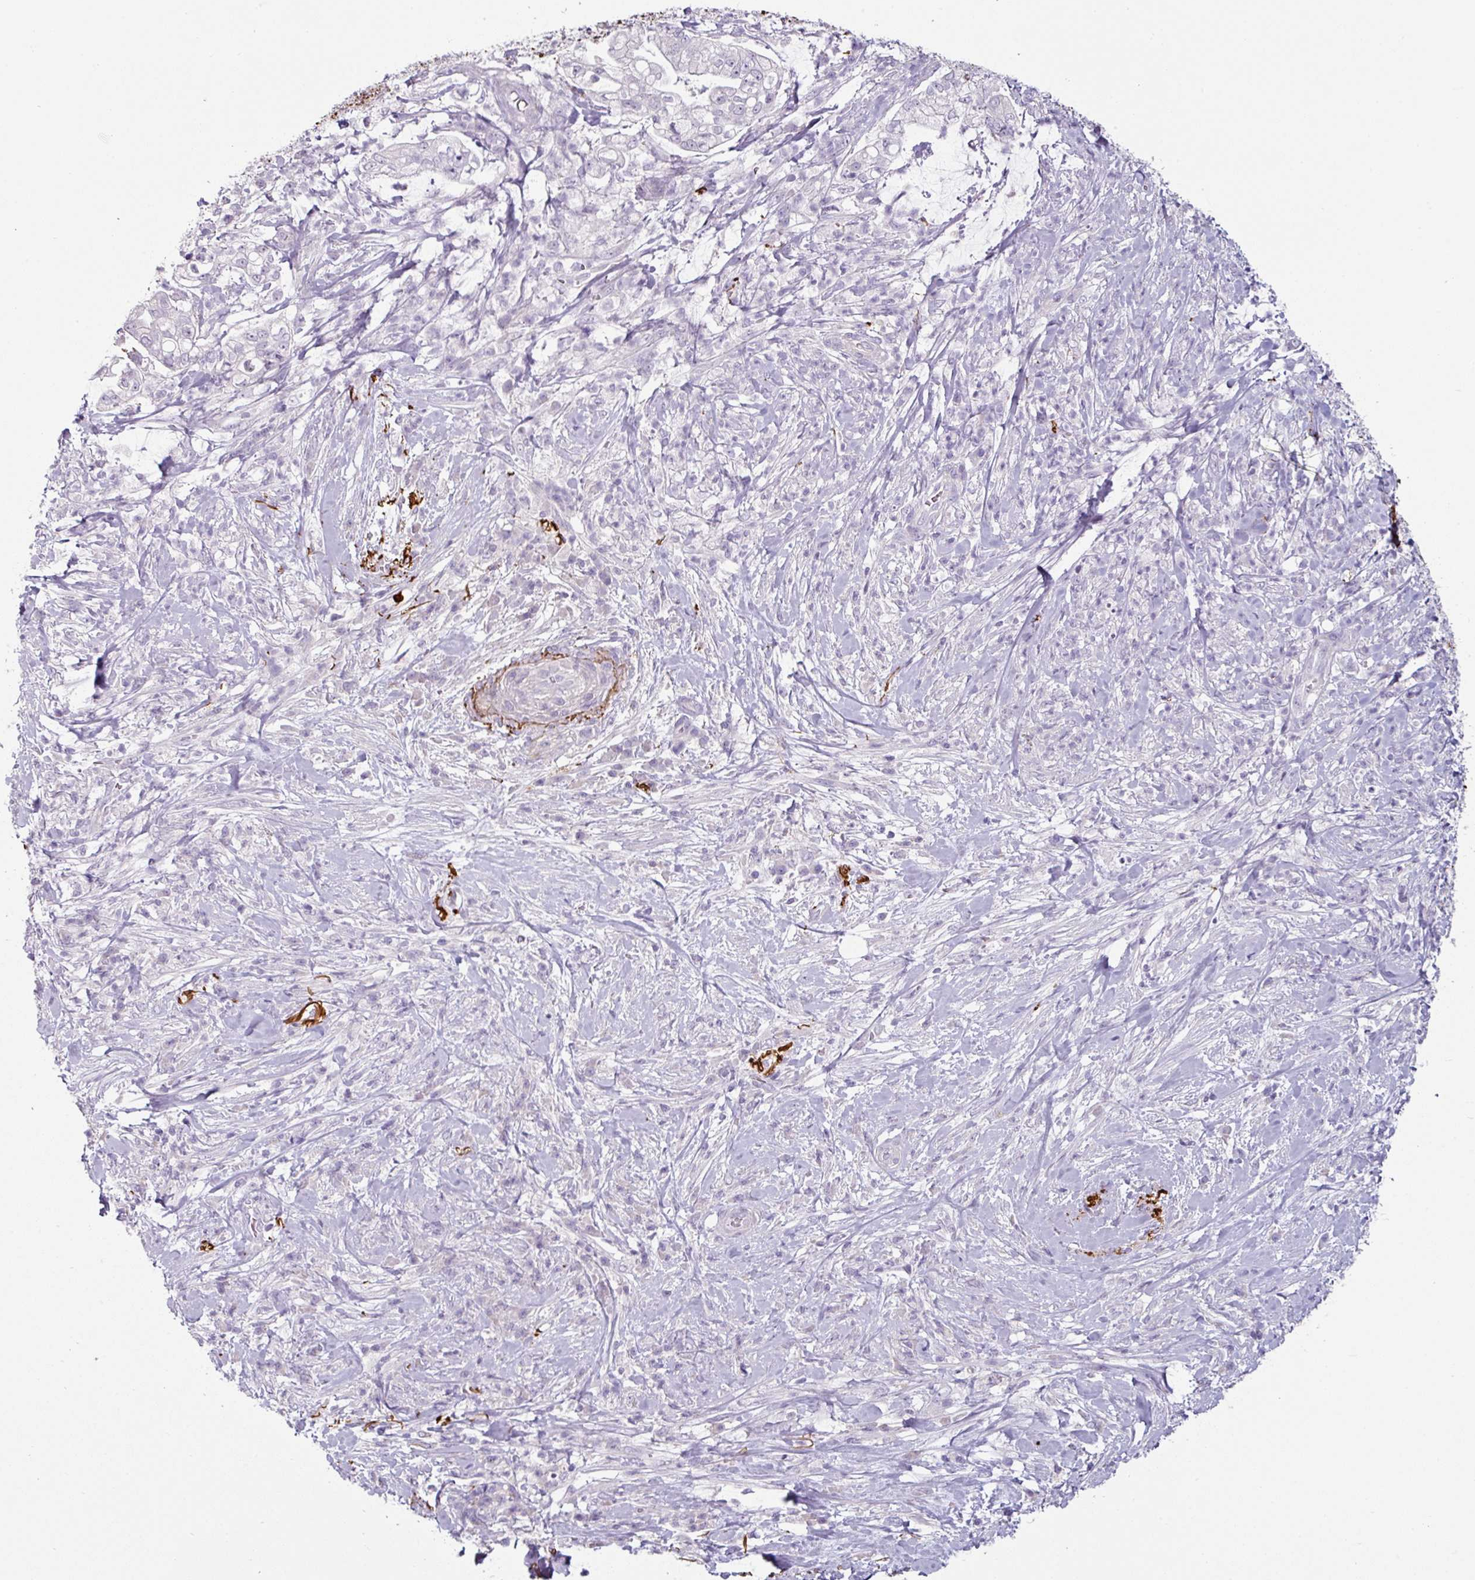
{"staining": {"intensity": "negative", "quantity": "none", "location": "none"}, "tissue": "pancreatic cancer", "cell_type": "Tumor cells", "image_type": "cancer", "snomed": [{"axis": "morphology", "description": "Adenocarcinoma, NOS"}, {"axis": "topography", "description": "Pancreas"}], "caption": "A photomicrograph of human pancreatic cancer is negative for staining in tumor cells.", "gene": "MTMR14", "patient": {"sex": "female", "age": 69}}